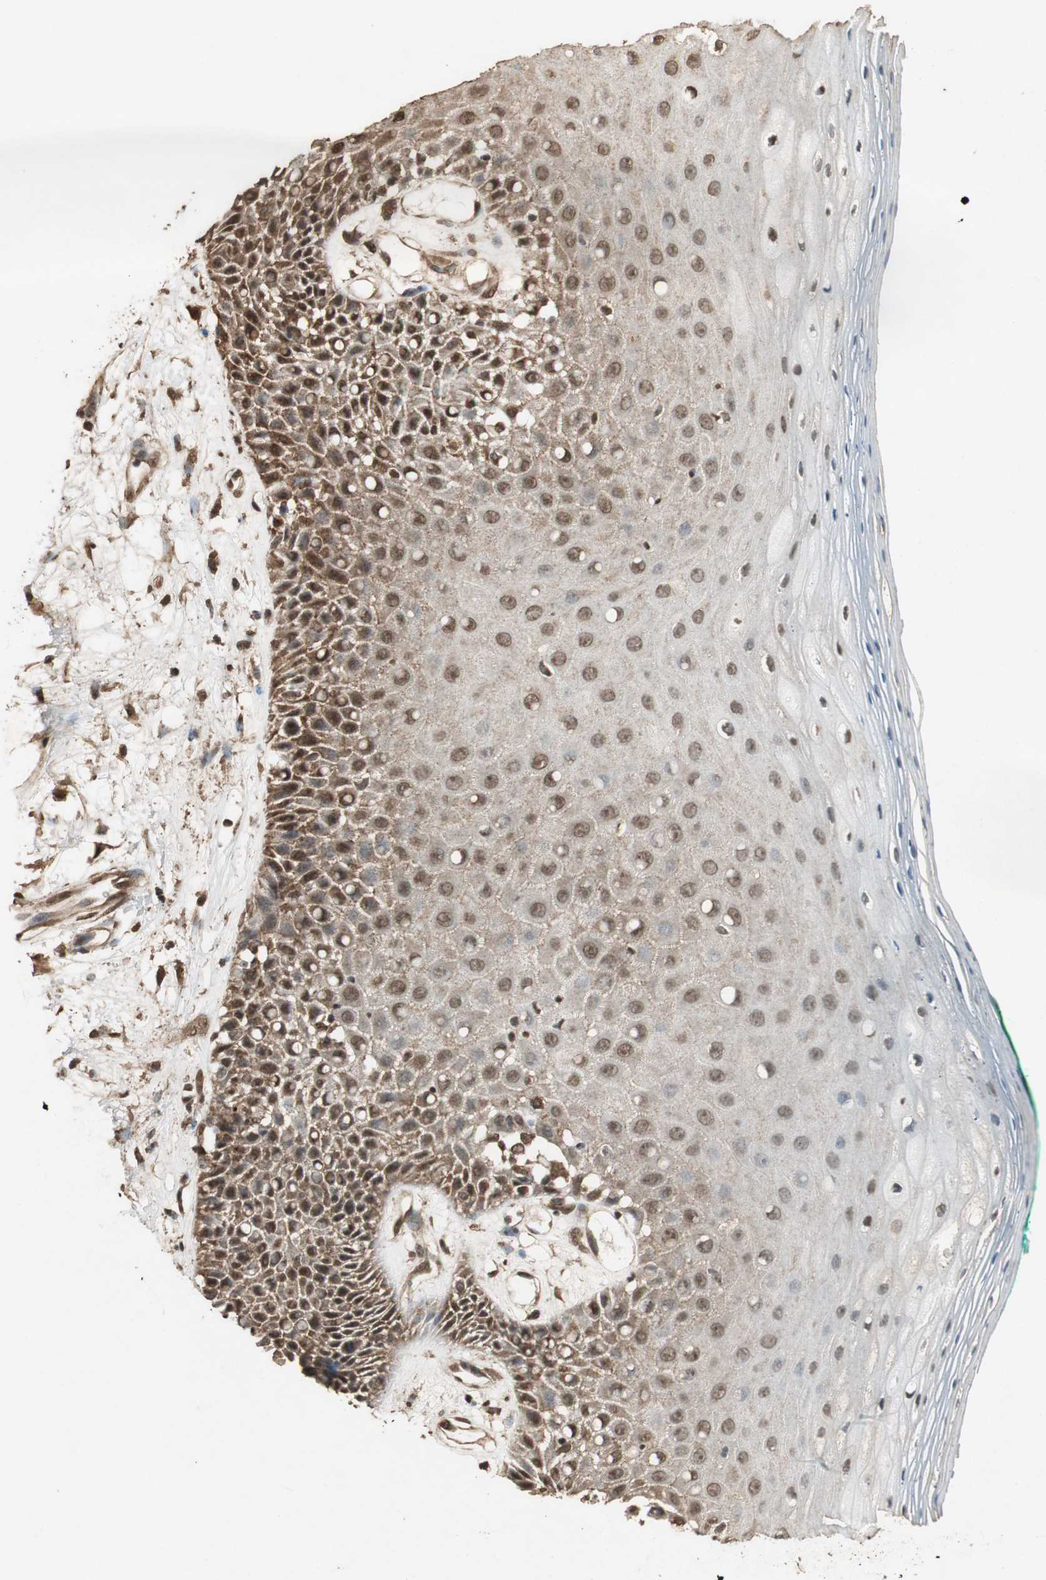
{"staining": {"intensity": "moderate", "quantity": ">75%", "location": "cytoplasmic/membranous,nuclear"}, "tissue": "oral mucosa", "cell_type": "Squamous epithelial cells", "image_type": "normal", "snomed": [{"axis": "morphology", "description": "Normal tissue, NOS"}, {"axis": "morphology", "description": "Squamous cell carcinoma, NOS"}, {"axis": "topography", "description": "Skeletal muscle"}, {"axis": "topography", "description": "Oral tissue"}, {"axis": "topography", "description": "Head-Neck"}], "caption": "This is an image of IHC staining of unremarkable oral mucosa, which shows moderate expression in the cytoplasmic/membranous,nuclear of squamous epithelial cells.", "gene": "PPP1R13B", "patient": {"sex": "female", "age": 84}}